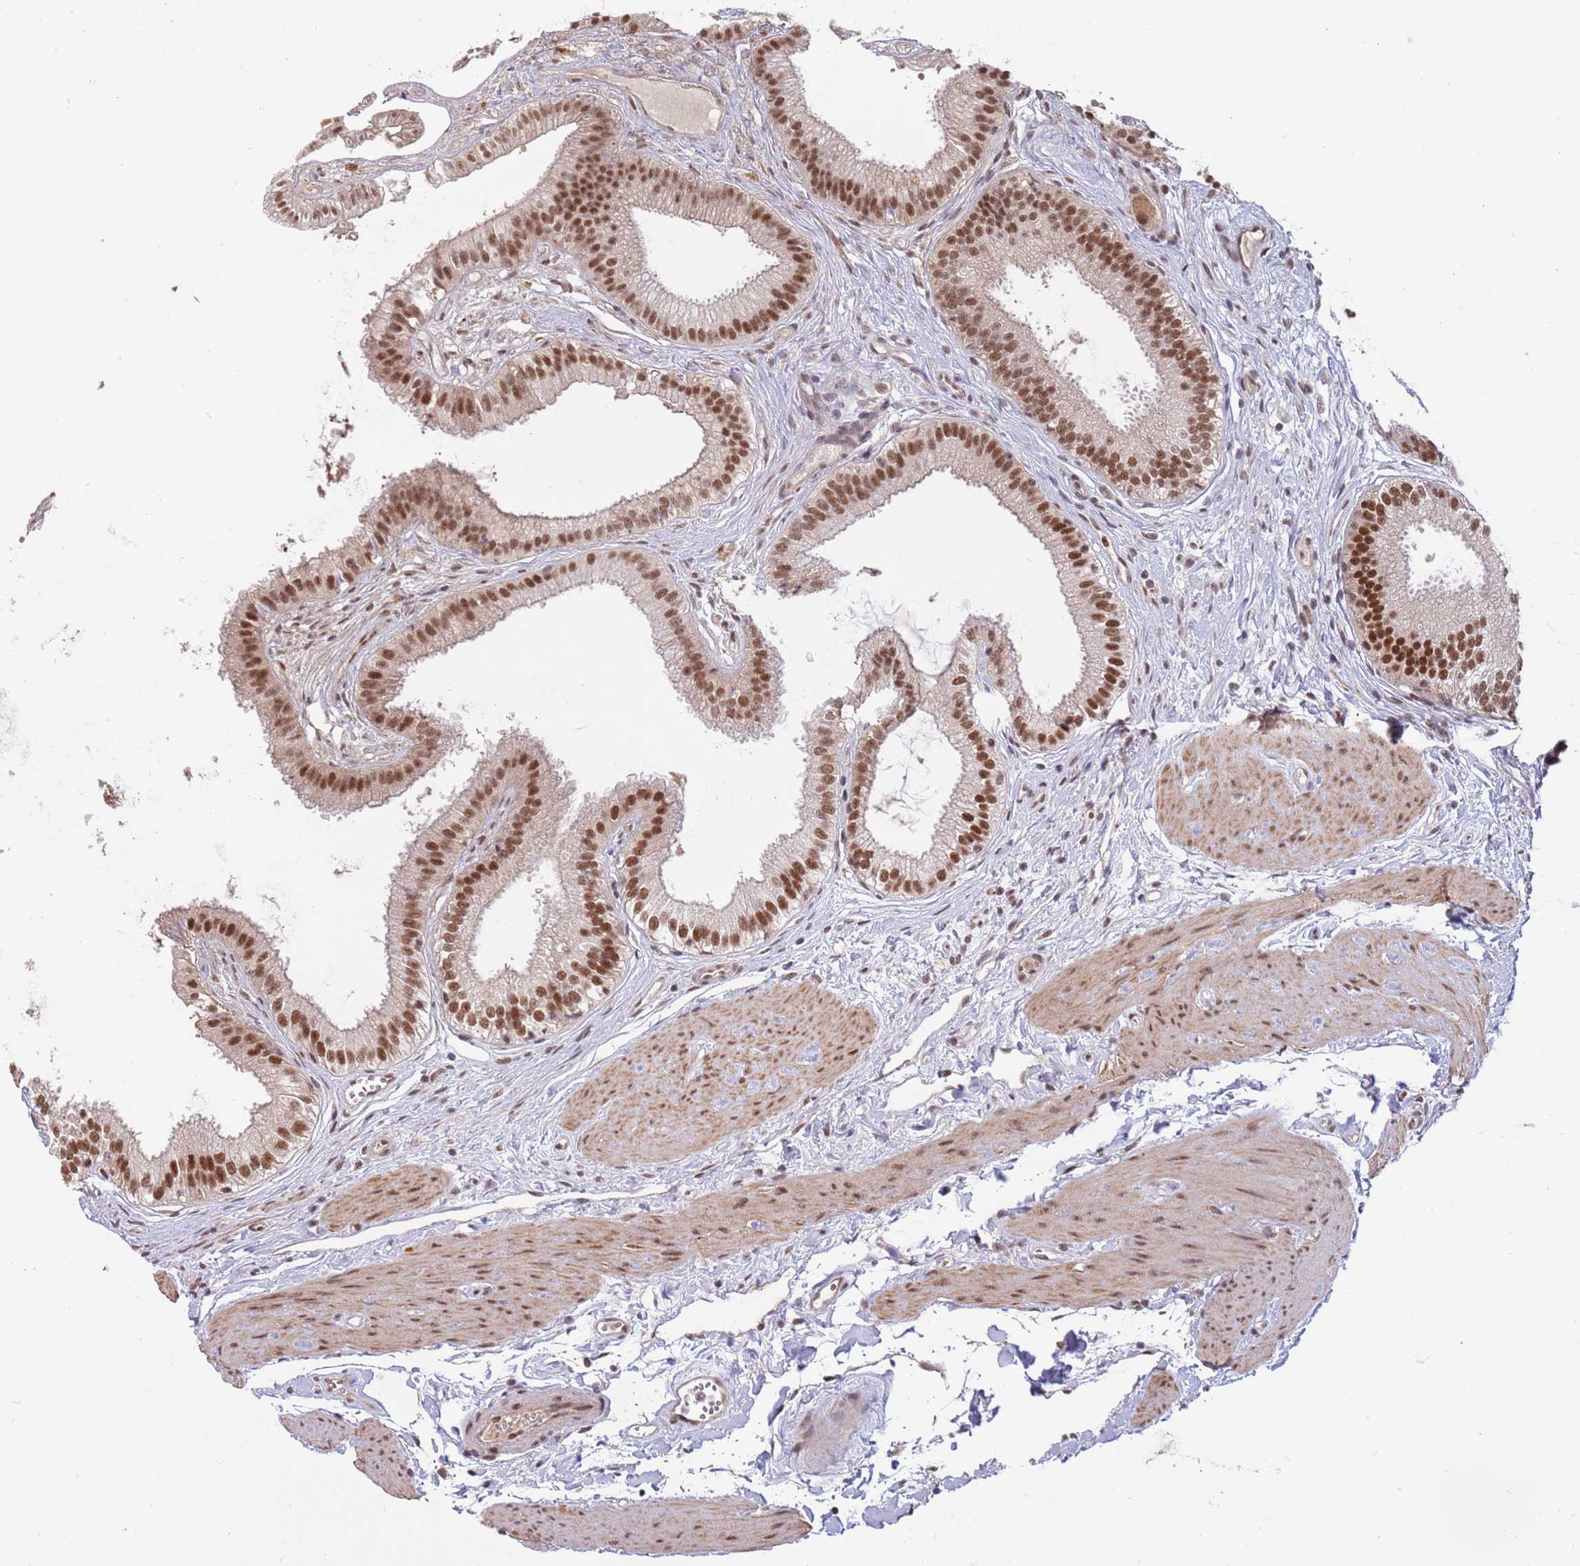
{"staining": {"intensity": "strong", "quantity": ">75%", "location": "nuclear"}, "tissue": "gallbladder", "cell_type": "Glandular cells", "image_type": "normal", "snomed": [{"axis": "morphology", "description": "Normal tissue, NOS"}, {"axis": "topography", "description": "Gallbladder"}], "caption": "This is an image of immunohistochemistry staining of unremarkable gallbladder, which shows strong staining in the nuclear of glandular cells.", "gene": "ZBTB7A", "patient": {"sex": "female", "age": 54}}